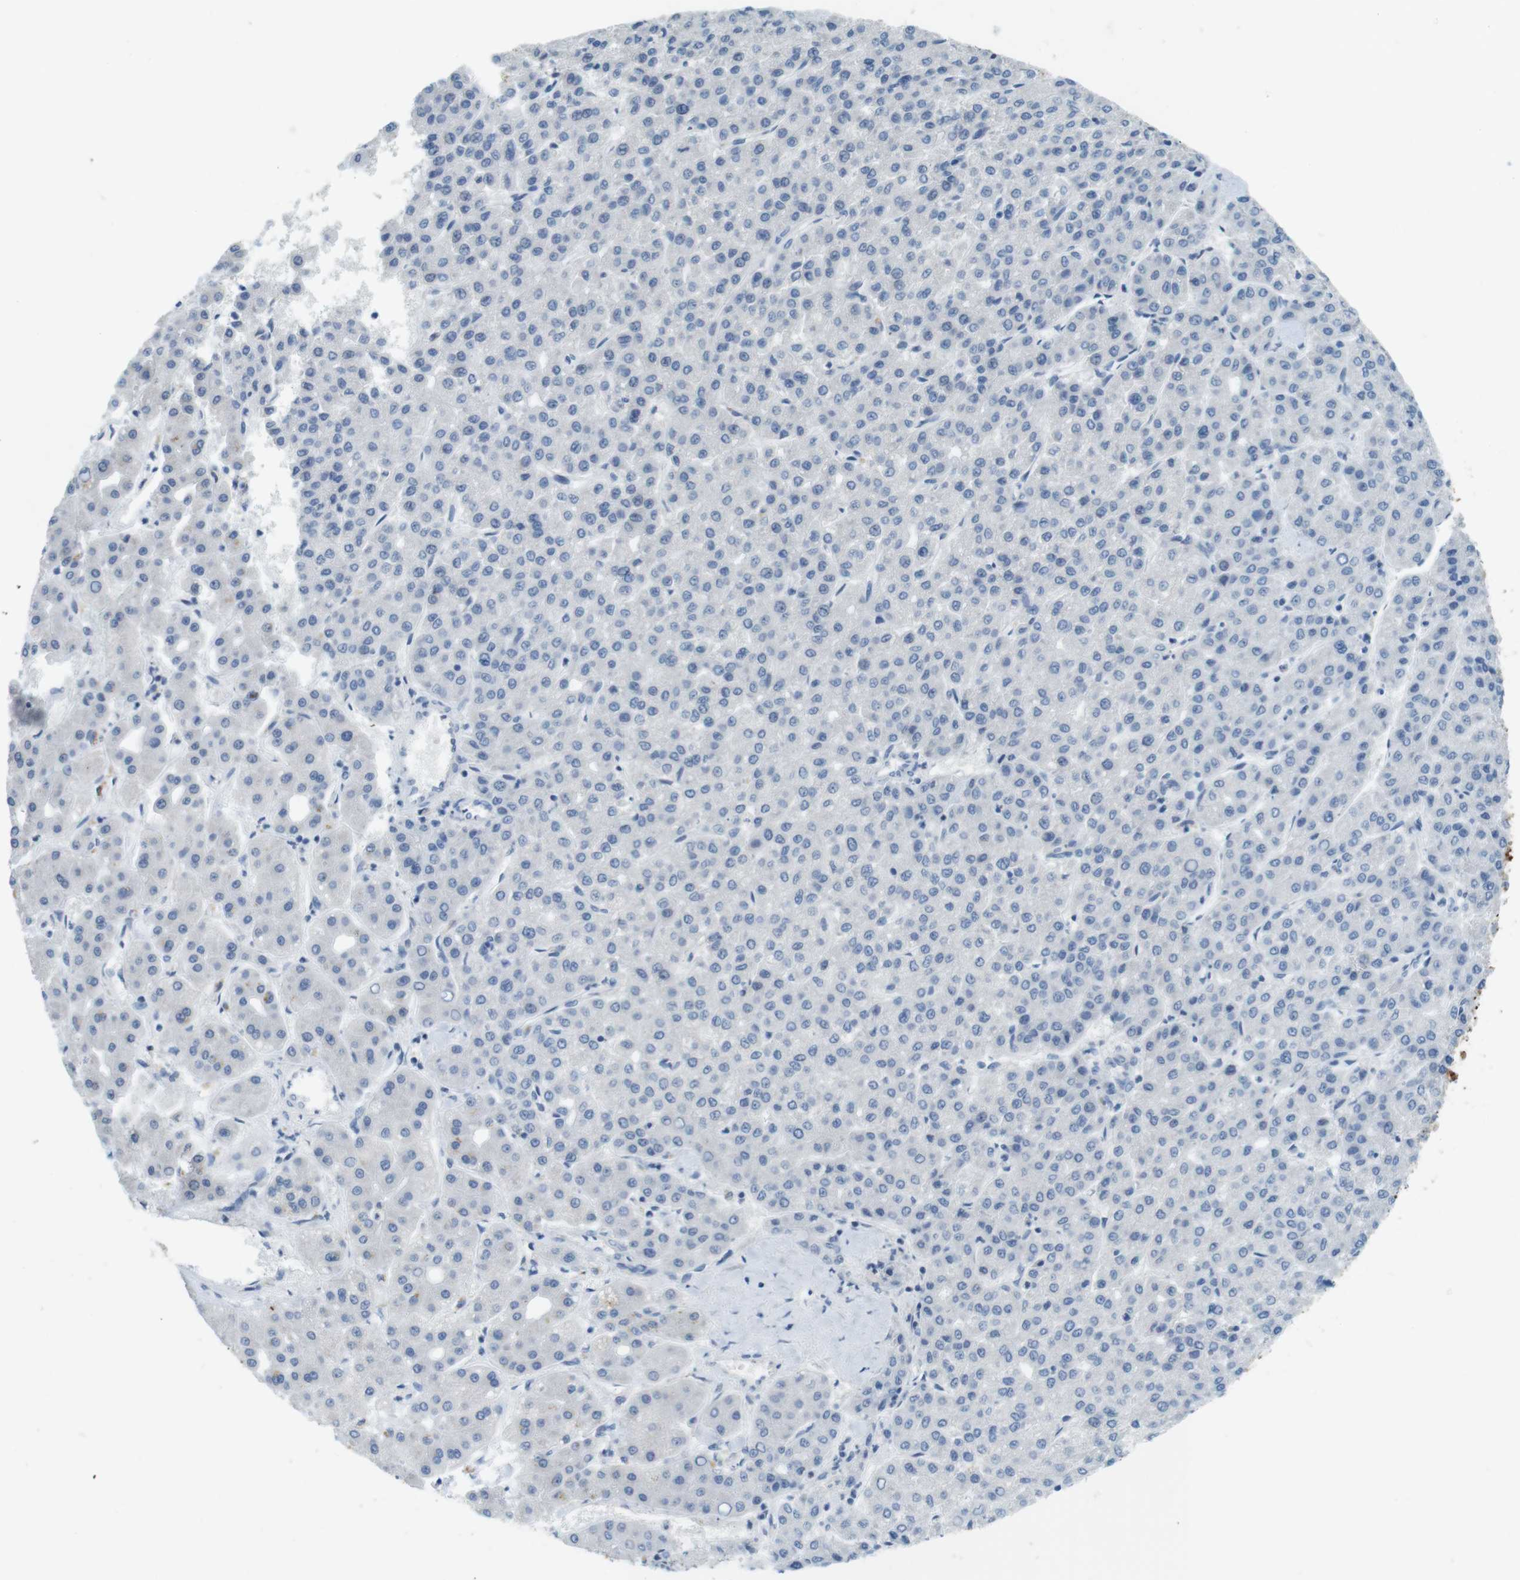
{"staining": {"intensity": "negative", "quantity": "none", "location": "none"}, "tissue": "liver cancer", "cell_type": "Tumor cells", "image_type": "cancer", "snomed": [{"axis": "morphology", "description": "Carcinoma, Hepatocellular, NOS"}, {"axis": "topography", "description": "Liver"}], "caption": "Tumor cells show no significant protein staining in hepatocellular carcinoma (liver). The staining is performed using DAB (3,3'-diaminobenzidine) brown chromogen with nuclei counter-stained in using hematoxylin.", "gene": "MUC5B", "patient": {"sex": "male", "age": 65}}